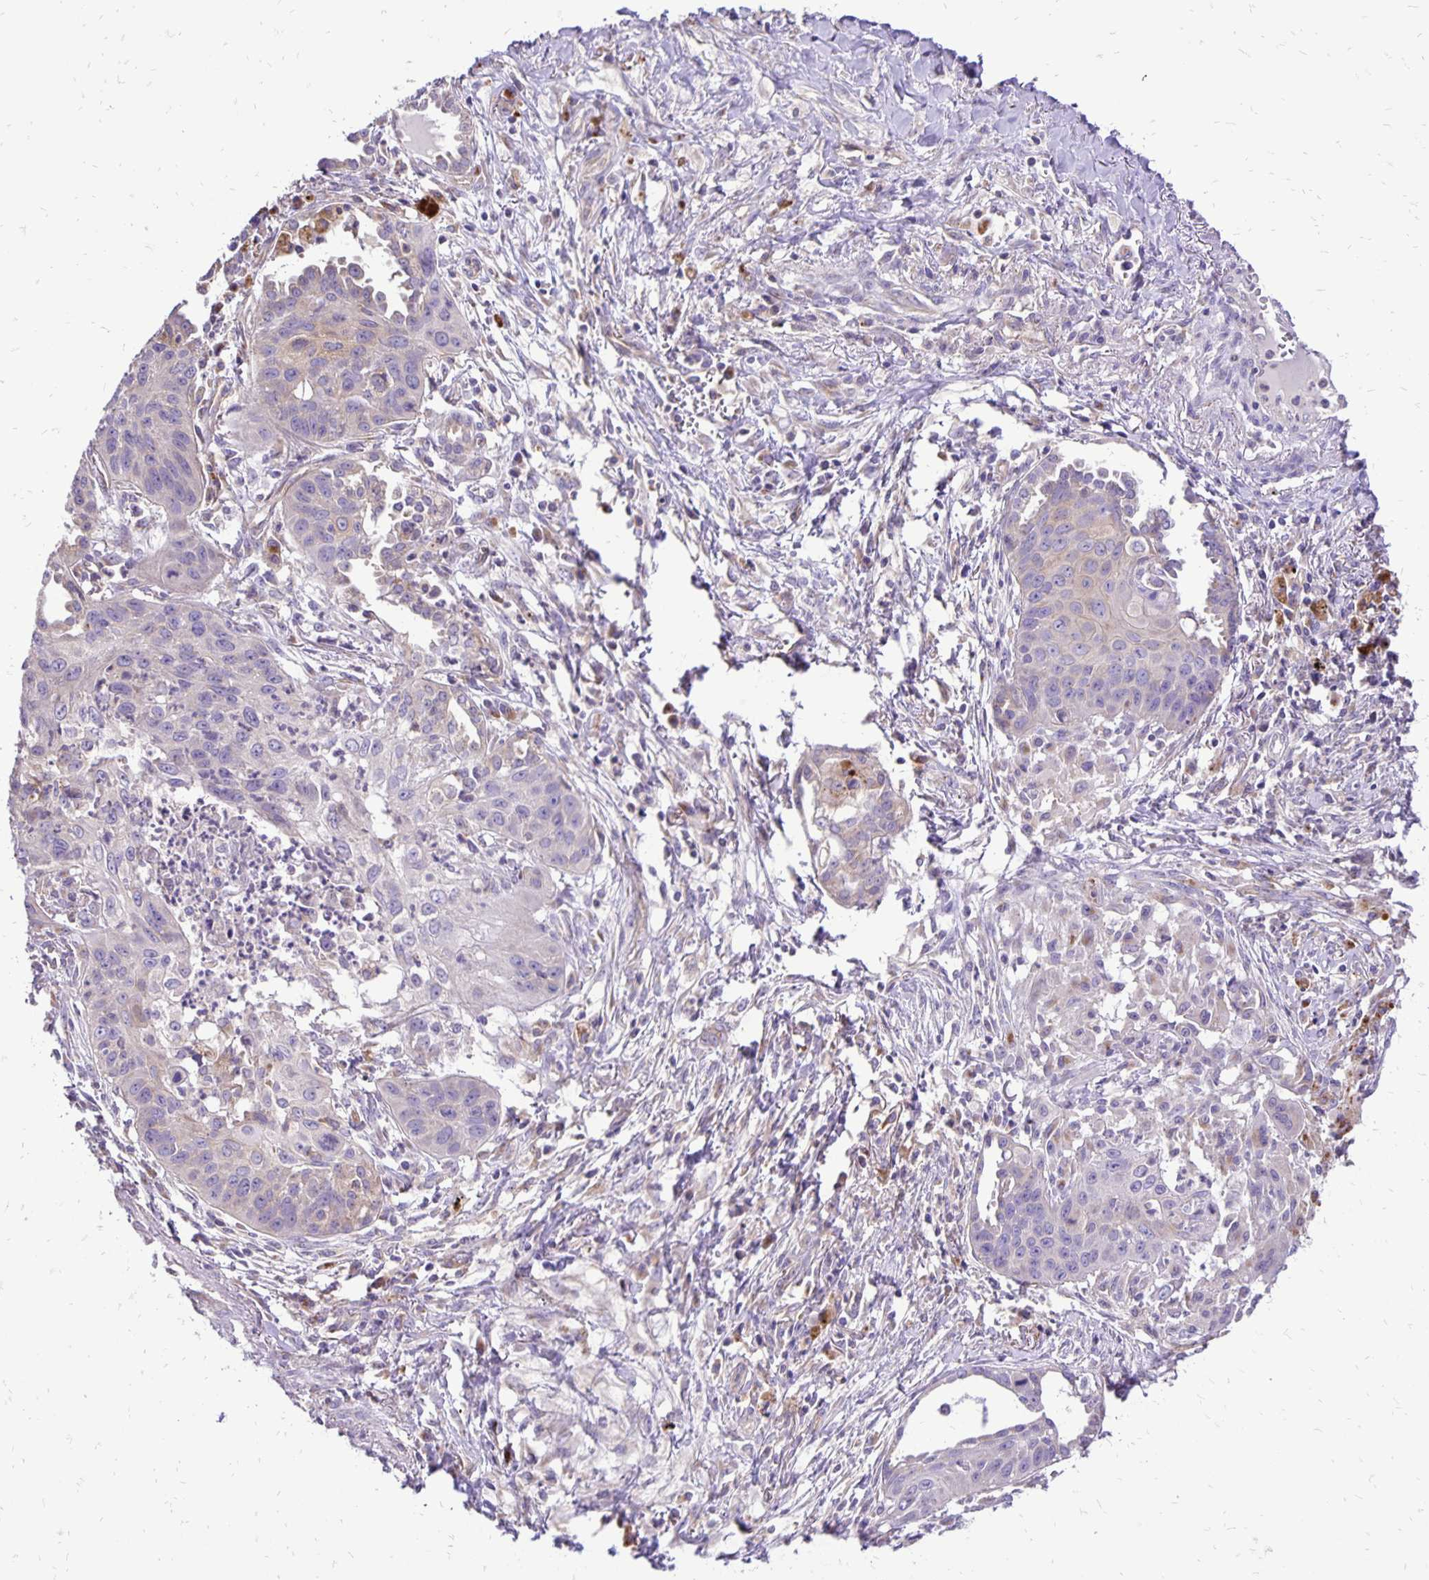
{"staining": {"intensity": "negative", "quantity": "none", "location": "none"}, "tissue": "lung cancer", "cell_type": "Tumor cells", "image_type": "cancer", "snomed": [{"axis": "morphology", "description": "Squamous cell carcinoma, NOS"}, {"axis": "topography", "description": "Lung"}], "caption": "This is a photomicrograph of immunohistochemistry (IHC) staining of lung cancer (squamous cell carcinoma), which shows no expression in tumor cells. The staining is performed using DAB (3,3'-diaminobenzidine) brown chromogen with nuclei counter-stained in using hematoxylin.", "gene": "EIF5A", "patient": {"sex": "male", "age": 71}}